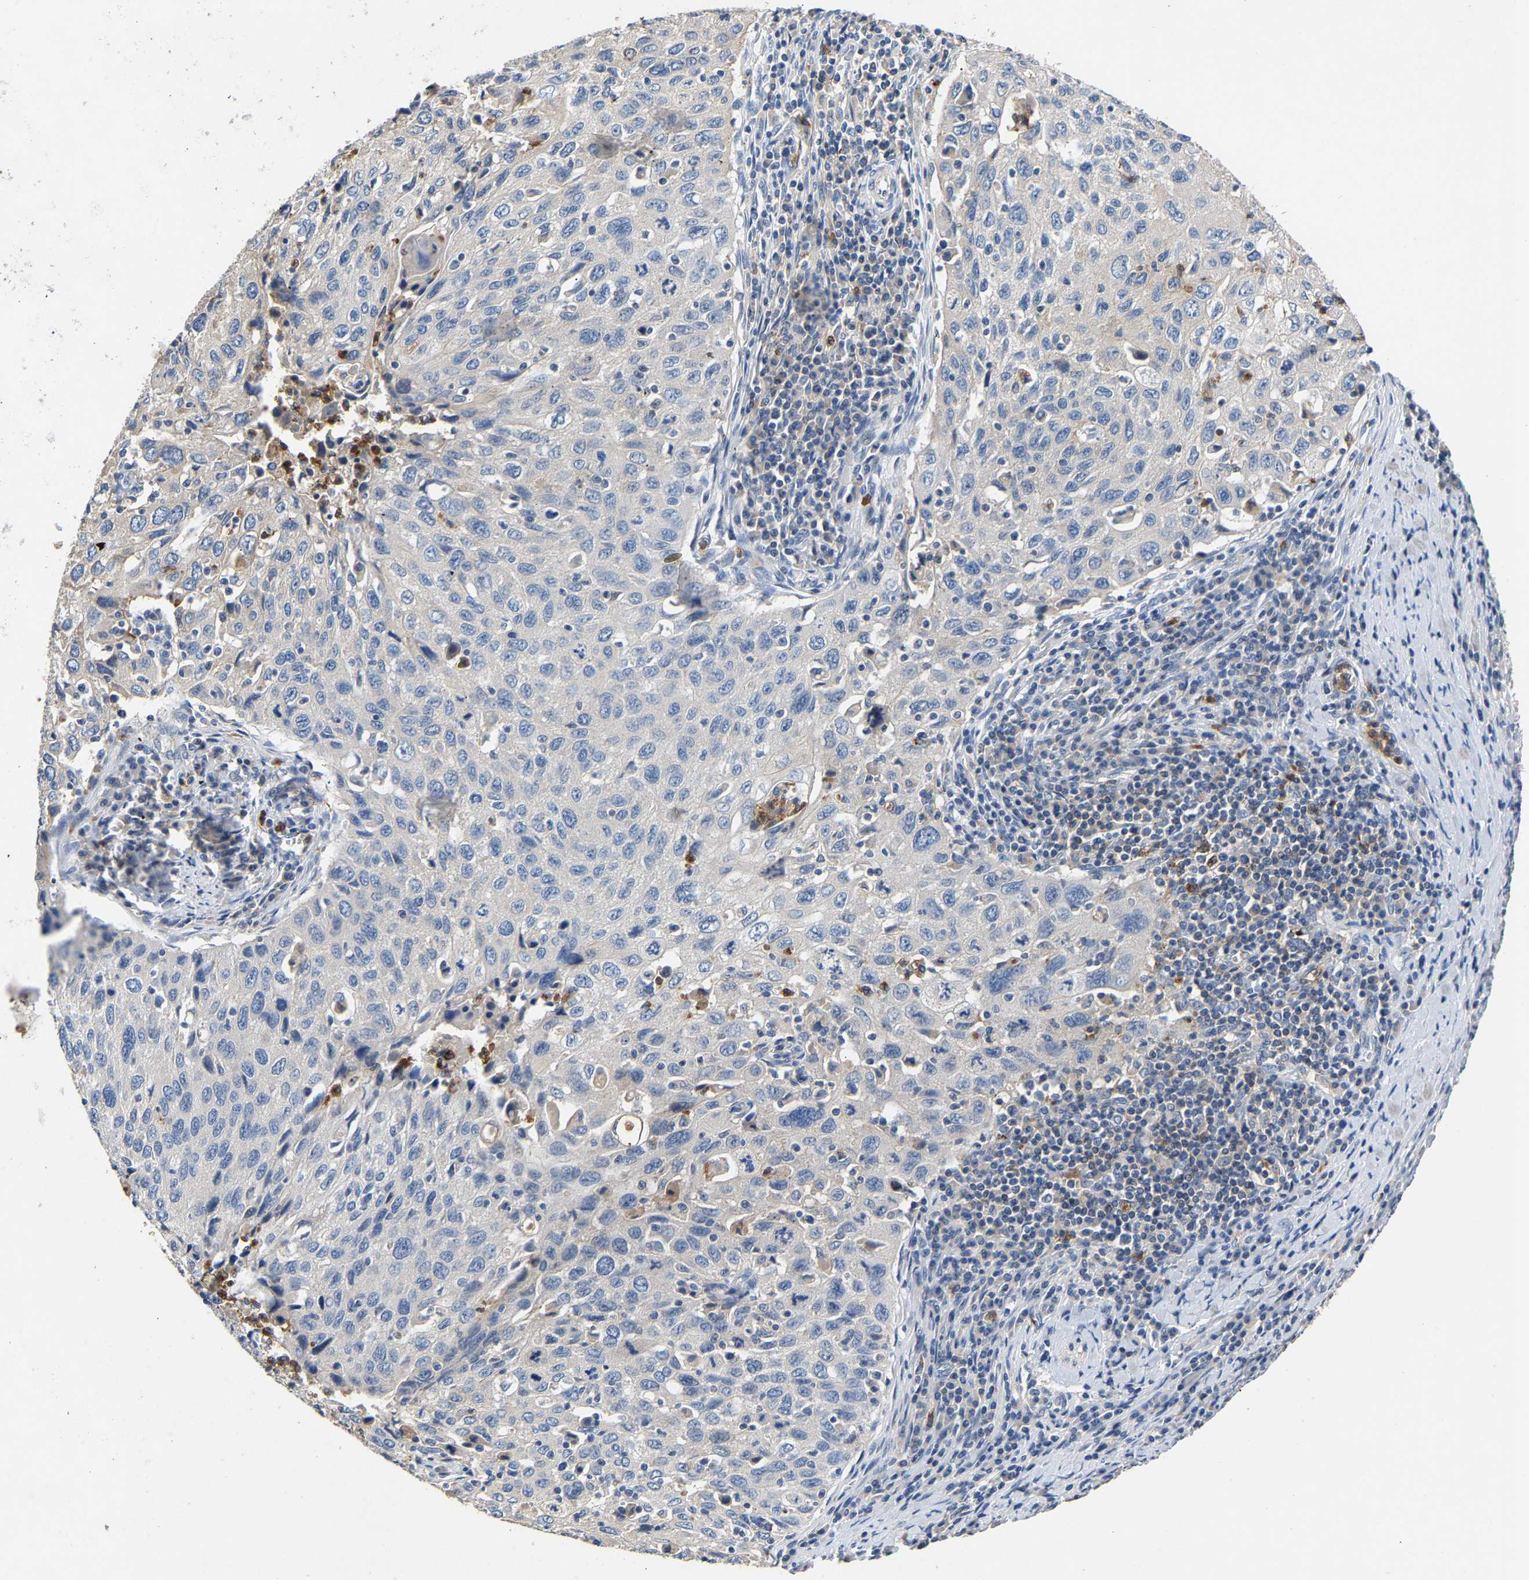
{"staining": {"intensity": "negative", "quantity": "none", "location": "none"}, "tissue": "cervical cancer", "cell_type": "Tumor cells", "image_type": "cancer", "snomed": [{"axis": "morphology", "description": "Squamous cell carcinoma, NOS"}, {"axis": "topography", "description": "Cervix"}], "caption": "The micrograph displays no staining of tumor cells in cervical cancer.", "gene": "CCDC171", "patient": {"sex": "female", "age": 53}}